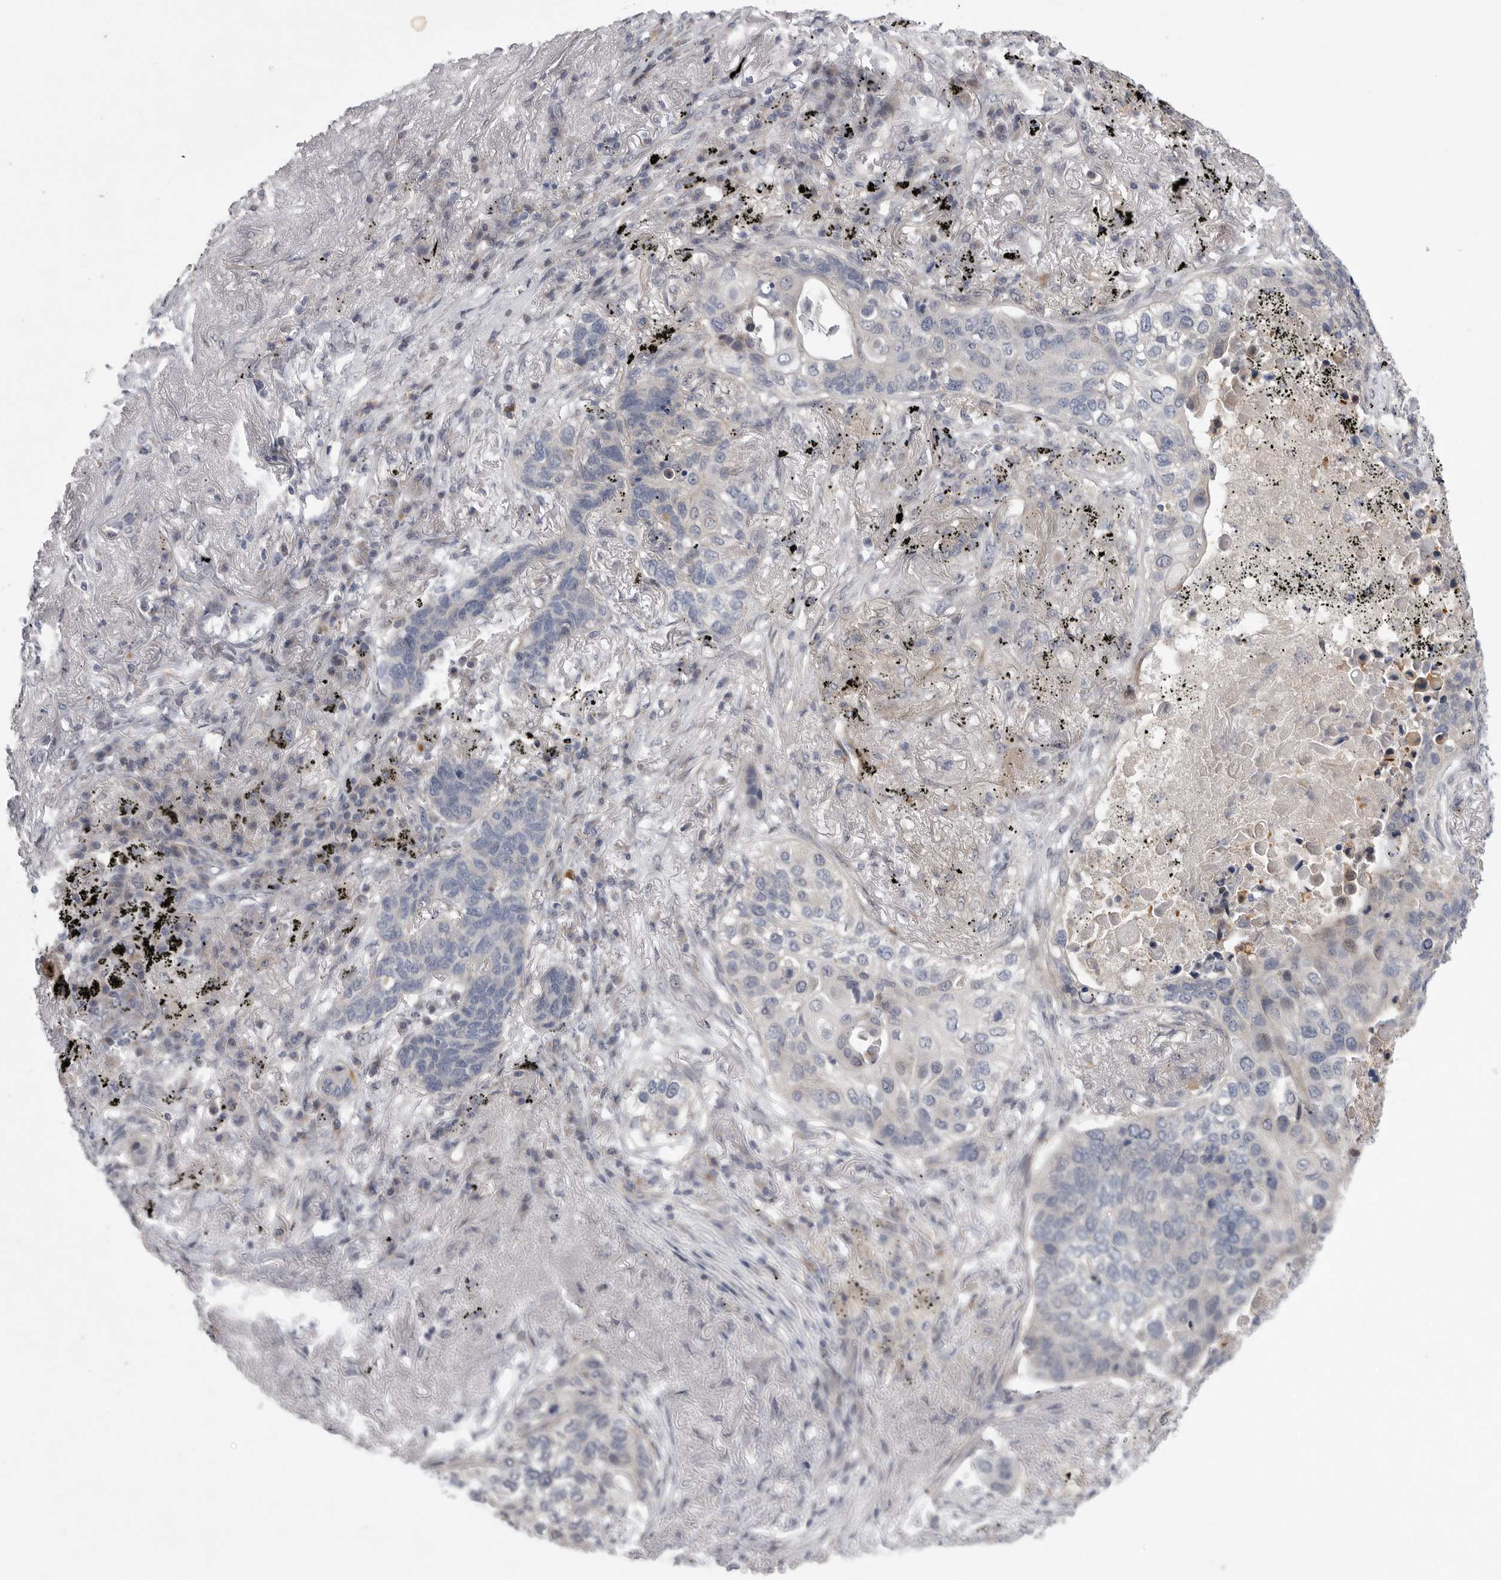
{"staining": {"intensity": "negative", "quantity": "none", "location": "none"}, "tissue": "lung cancer", "cell_type": "Tumor cells", "image_type": "cancer", "snomed": [{"axis": "morphology", "description": "Squamous cell carcinoma, NOS"}, {"axis": "topography", "description": "Lung"}], "caption": "Immunohistochemistry (IHC) of human lung cancer shows no expression in tumor cells.", "gene": "FBXO43", "patient": {"sex": "female", "age": 63}}